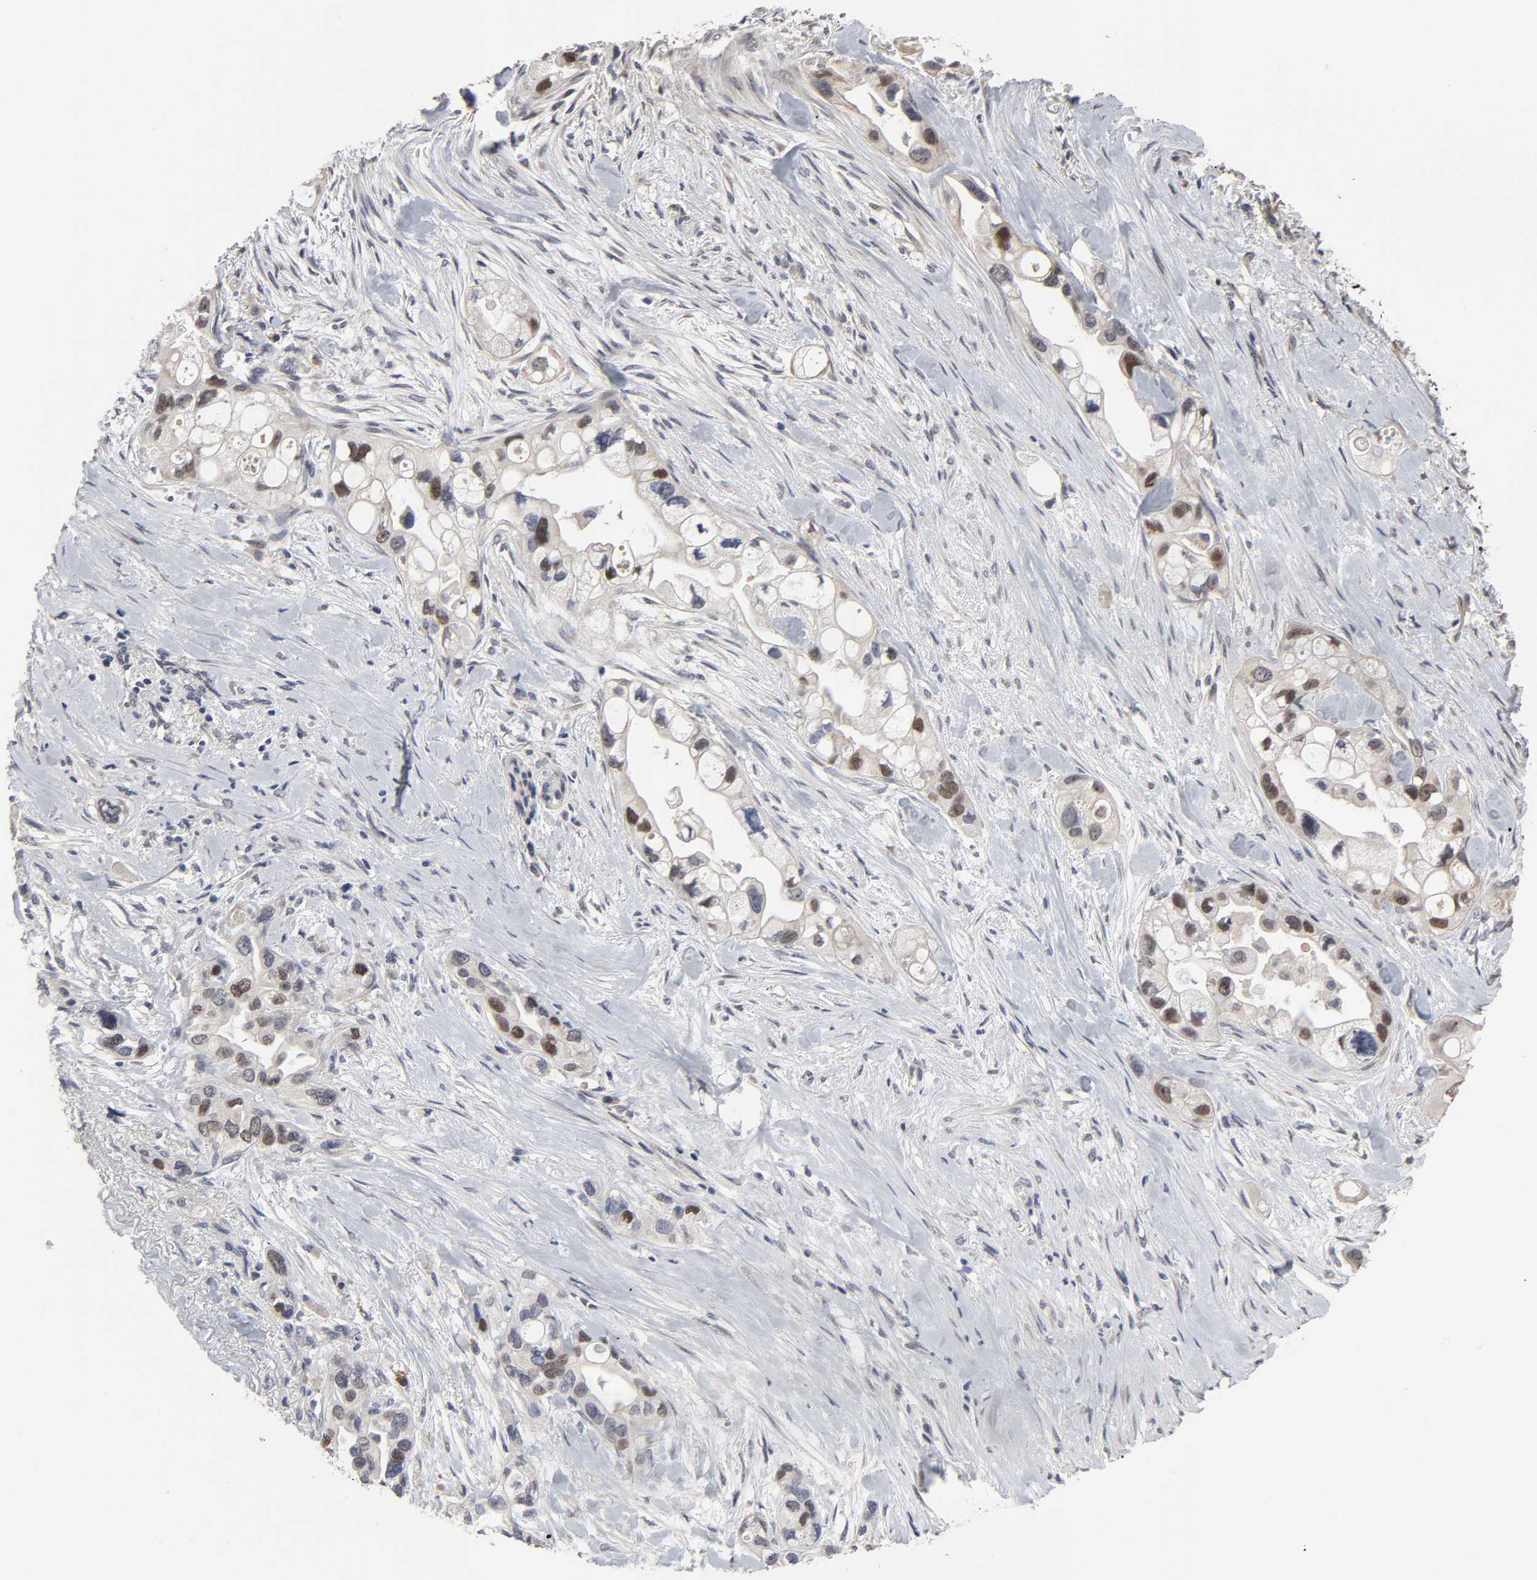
{"staining": {"intensity": "strong", "quantity": "25%-75%", "location": "cytoplasmic/membranous,nuclear"}, "tissue": "pancreatic cancer", "cell_type": "Tumor cells", "image_type": "cancer", "snomed": [{"axis": "morphology", "description": "Adenocarcinoma, NOS"}, {"axis": "topography", "description": "Pancreas"}], "caption": "Tumor cells reveal strong cytoplasmic/membranous and nuclear expression in approximately 25%-75% of cells in pancreatic cancer (adenocarcinoma).", "gene": "HNF4A", "patient": {"sex": "female", "age": 77}}